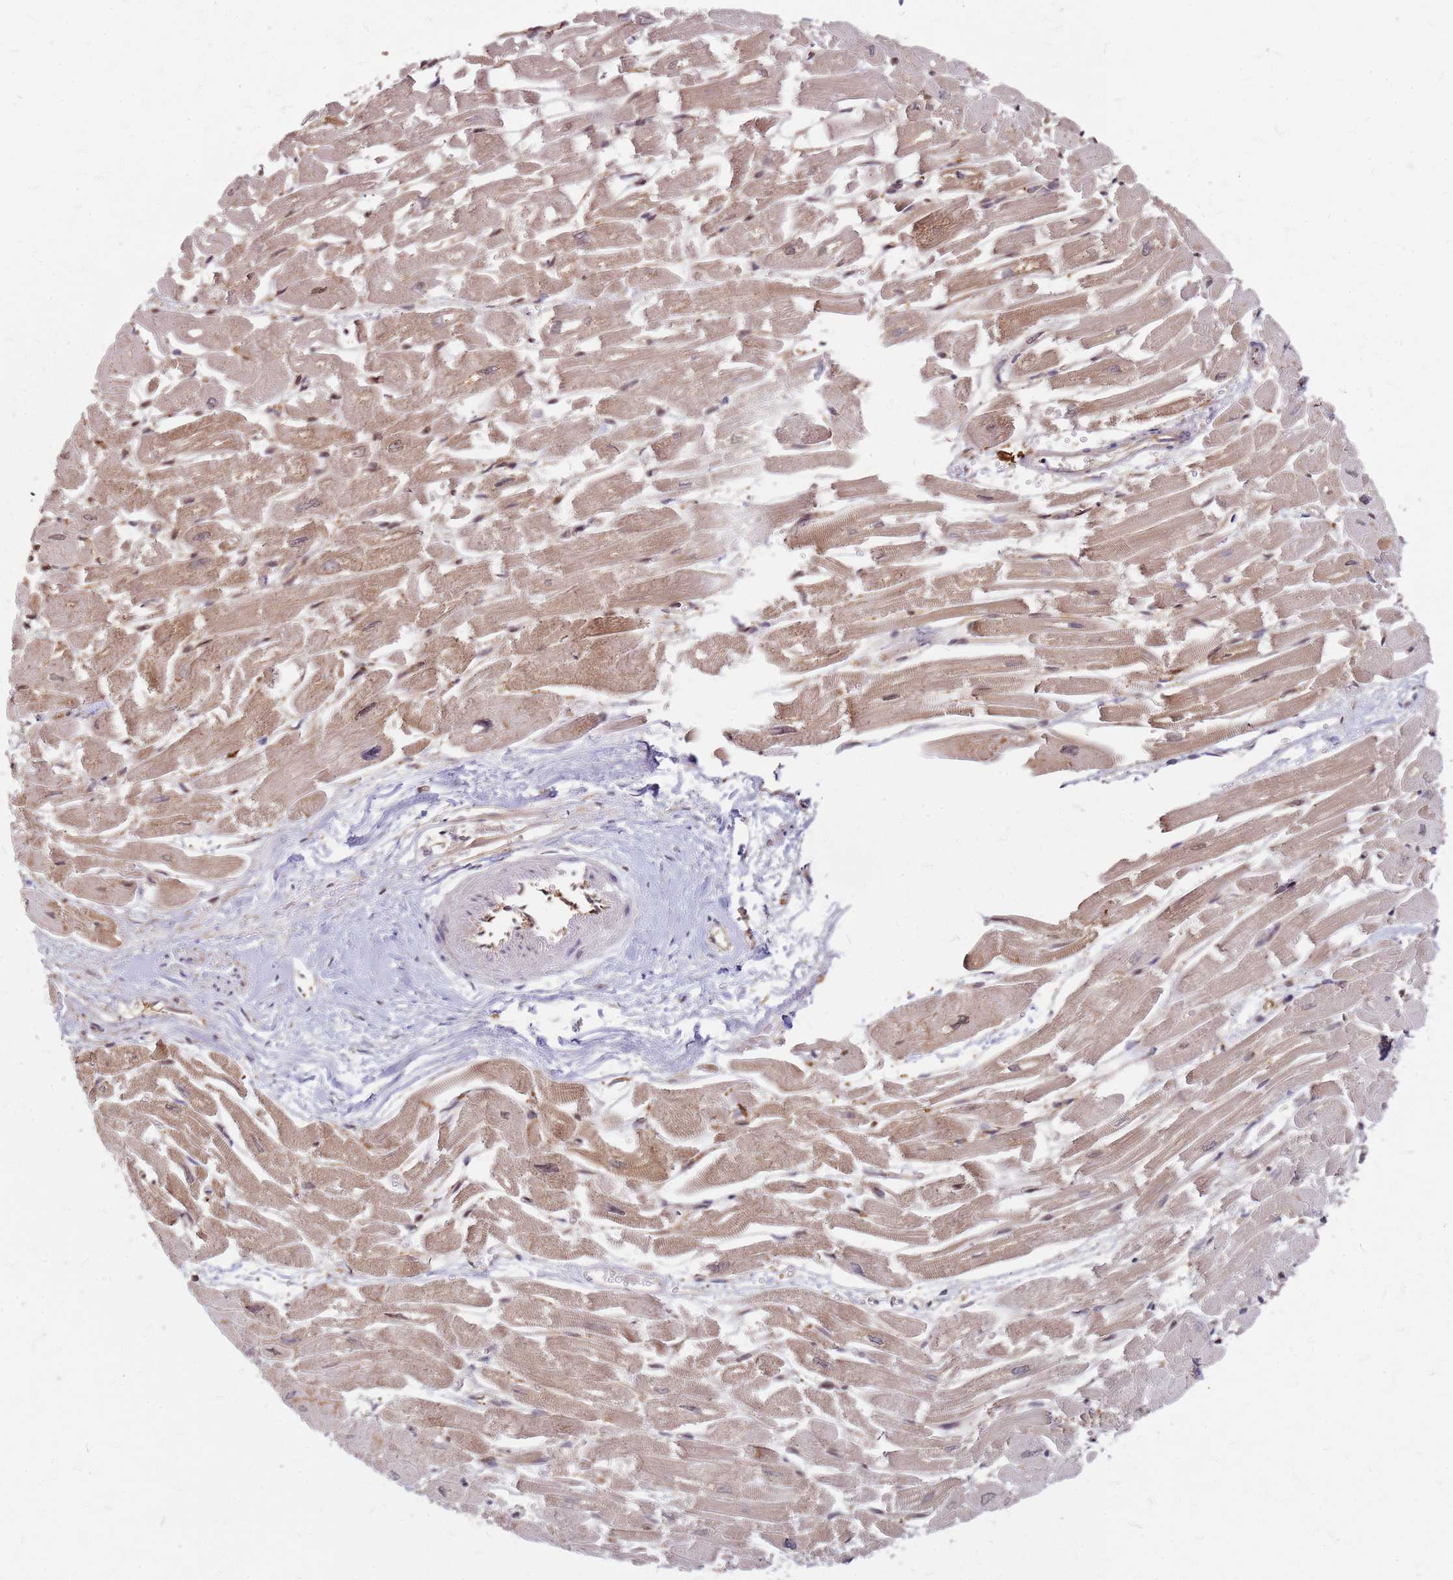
{"staining": {"intensity": "moderate", "quantity": ">75%", "location": "cytoplasmic/membranous"}, "tissue": "heart muscle", "cell_type": "Cardiomyocytes", "image_type": "normal", "snomed": [{"axis": "morphology", "description": "Normal tissue, NOS"}, {"axis": "topography", "description": "Heart"}], "caption": "The photomicrograph exhibits staining of benign heart muscle, revealing moderate cytoplasmic/membranous protein staining (brown color) within cardiomyocytes. (Stains: DAB in brown, nuclei in blue, Microscopy: brightfield microscopy at high magnification).", "gene": "HDX", "patient": {"sex": "male", "age": 54}}